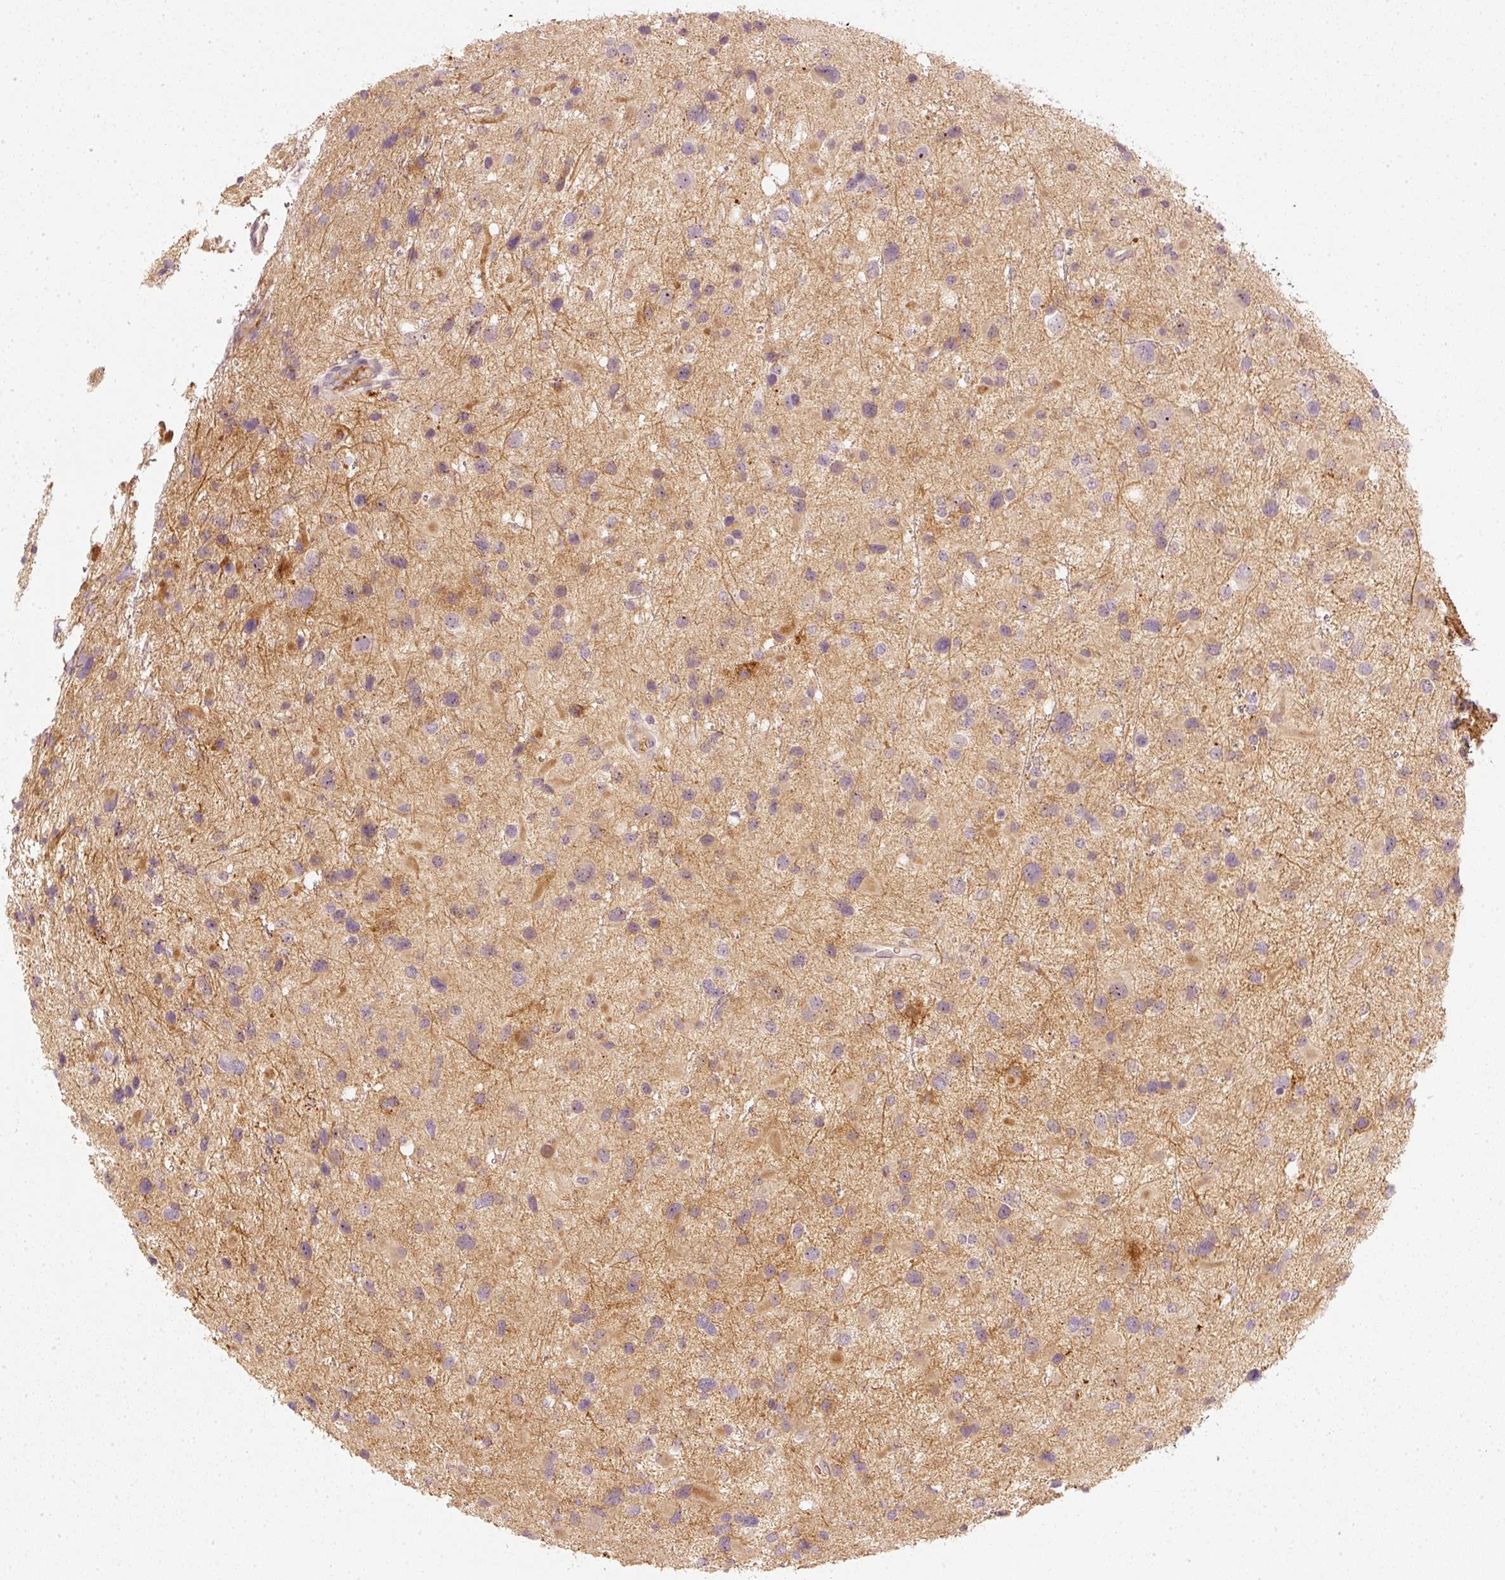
{"staining": {"intensity": "moderate", "quantity": "25%-75%", "location": "cytoplasmic/membranous"}, "tissue": "glioma", "cell_type": "Tumor cells", "image_type": "cancer", "snomed": [{"axis": "morphology", "description": "Glioma, malignant, Low grade"}, {"axis": "topography", "description": "Brain"}], "caption": "DAB (3,3'-diaminobenzidine) immunohistochemical staining of glioma exhibits moderate cytoplasmic/membranous protein expression in approximately 25%-75% of tumor cells.", "gene": "VCAM1", "patient": {"sex": "female", "age": 32}}